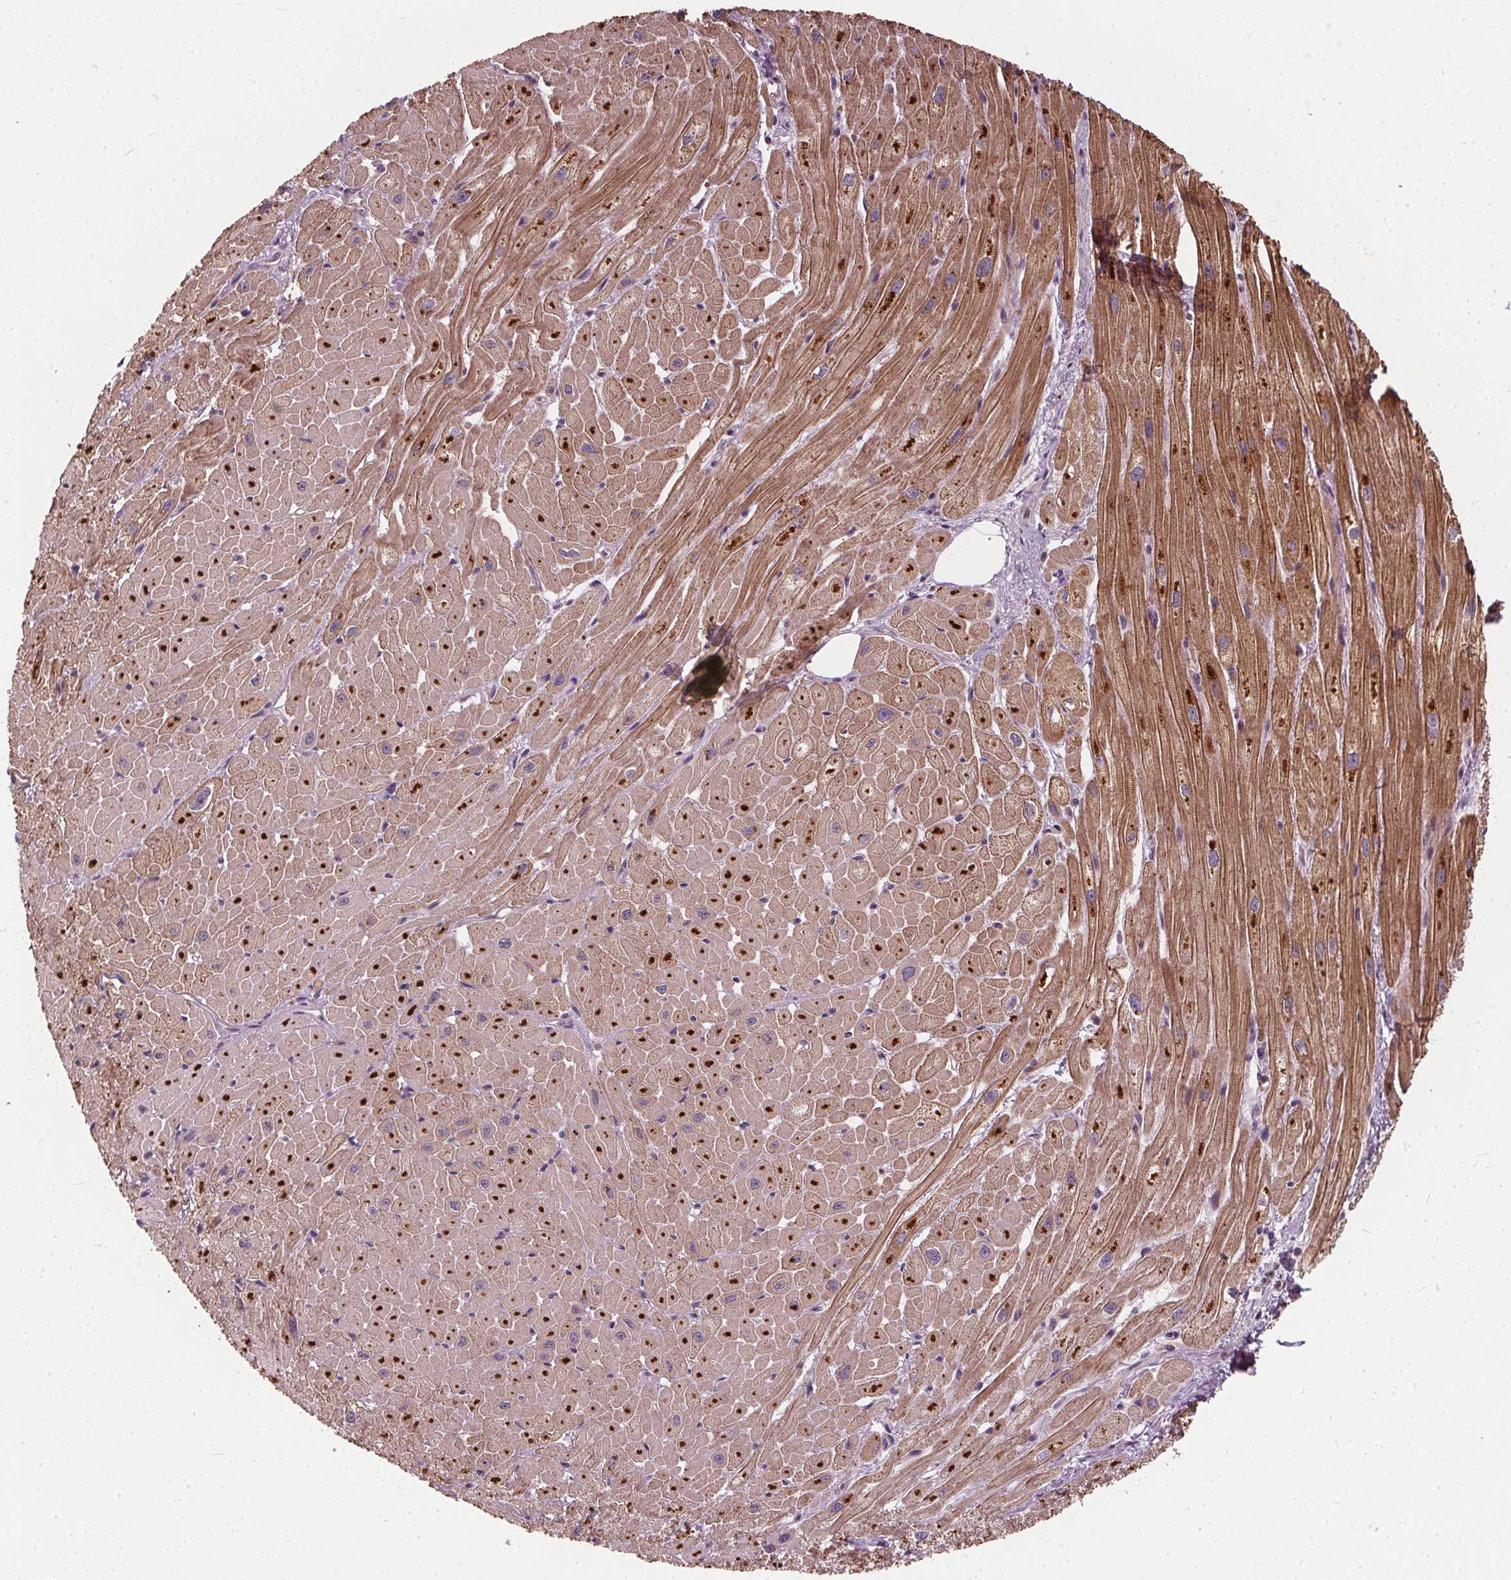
{"staining": {"intensity": "strong", "quantity": "25%-75%", "location": "cytoplasmic/membranous"}, "tissue": "heart muscle", "cell_type": "Cardiomyocytes", "image_type": "normal", "snomed": [{"axis": "morphology", "description": "Normal tissue, NOS"}, {"axis": "topography", "description": "Heart"}], "caption": "Brown immunohistochemical staining in normal heart muscle exhibits strong cytoplasmic/membranous positivity in approximately 25%-75% of cardiomyocytes.", "gene": "ORAI2", "patient": {"sex": "male", "age": 62}}